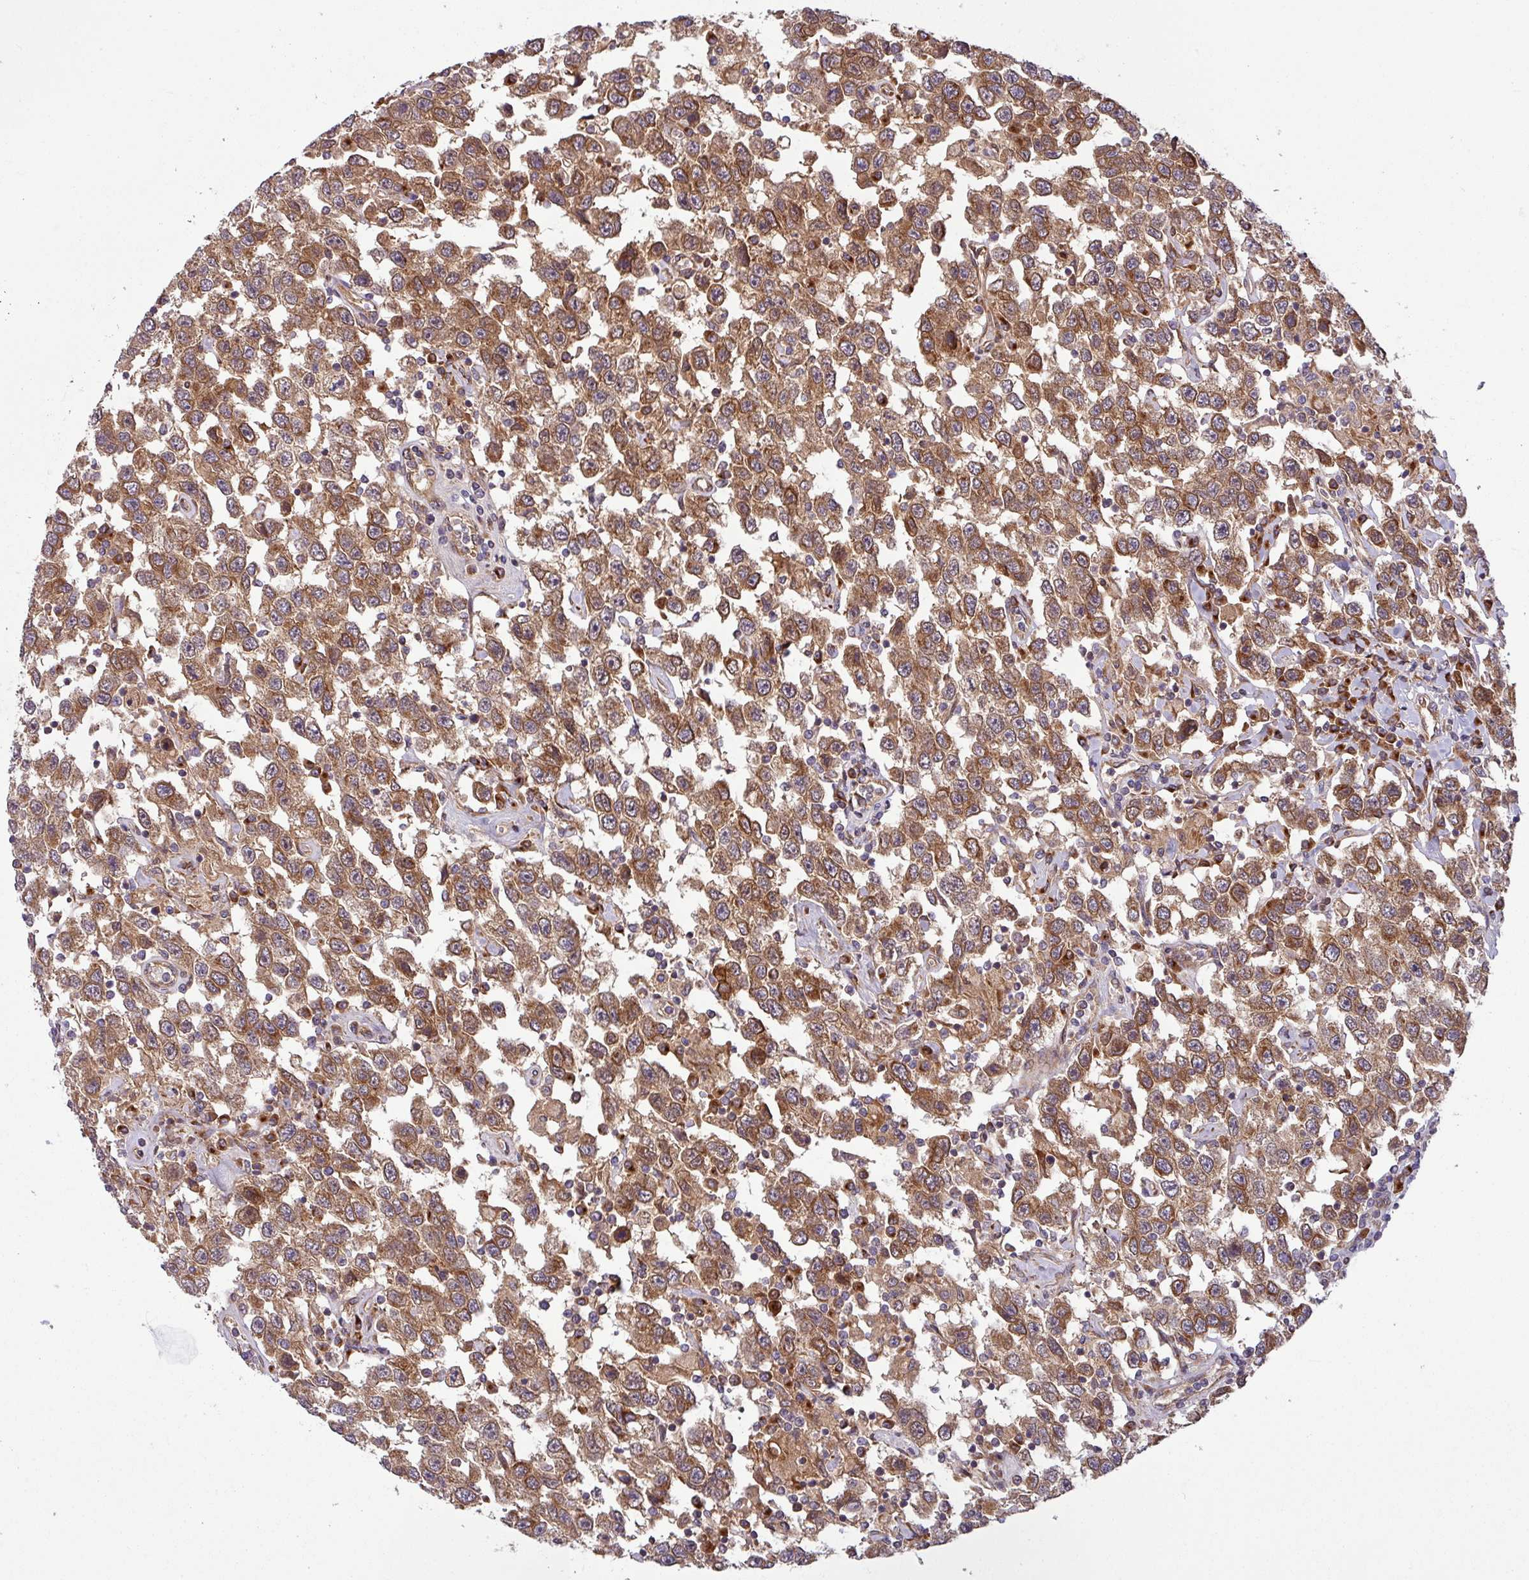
{"staining": {"intensity": "moderate", "quantity": ">75%", "location": "cytoplasmic/membranous"}, "tissue": "testis cancer", "cell_type": "Tumor cells", "image_type": "cancer", "snomed": [{"axis": "morphology", "description": "Seminoma, NOS"}, {"axis": "topography", "description": "Testis"}], "caption": "This photomicrograph demonstrates testis cancer stained with immunohistochemistry to label a protein in brown. The cytoplasmic/membranous of tumor cells show moderate positivity for the protein. Nuclei are counter-stained blue.", "gene": "ART1", "patient": {"sex": "male", "age": 41}}